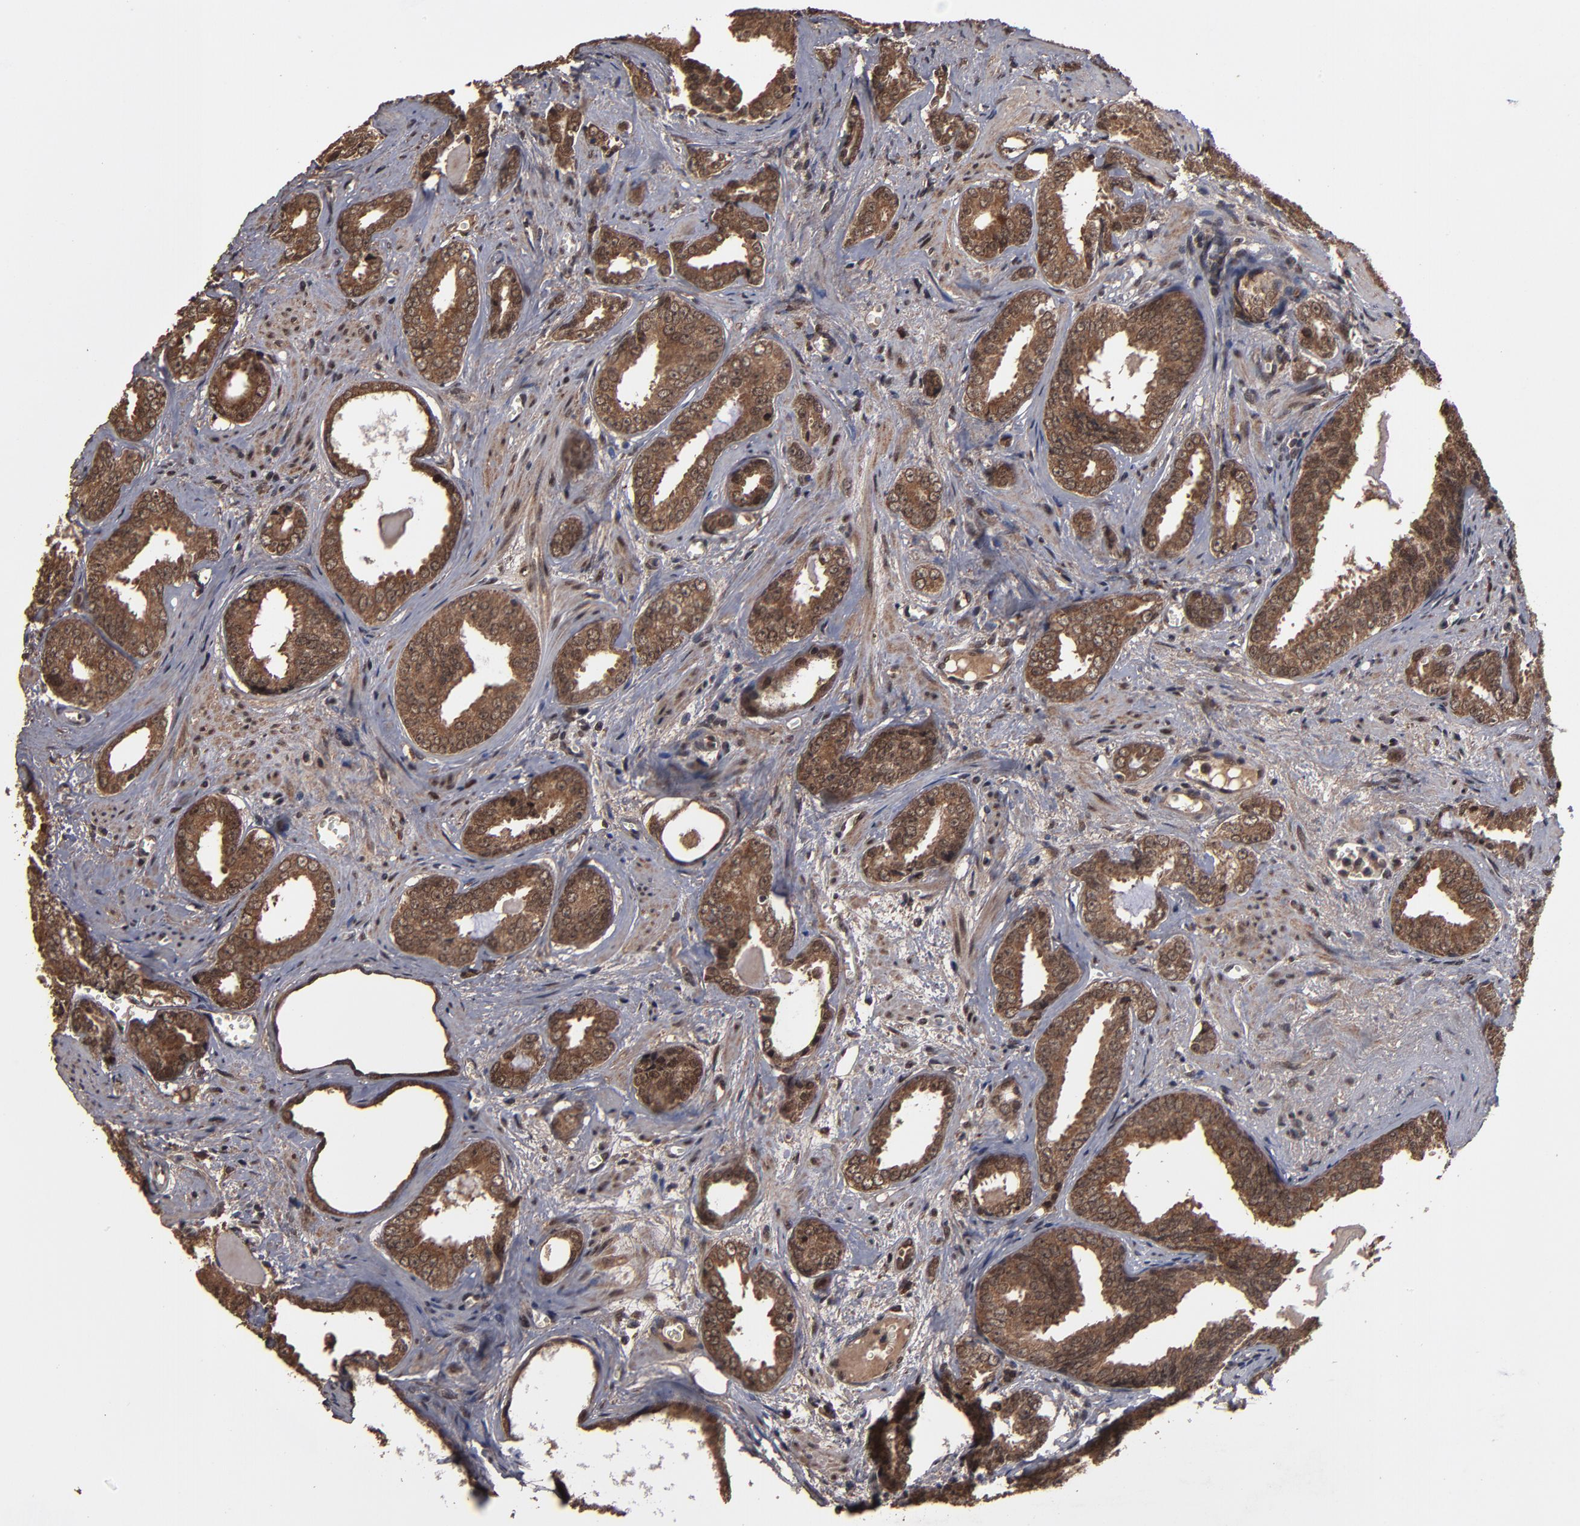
{"staining": {"intensity": "moderate", "quantity": ">75%", "location": "cytoplasmic/membranous,nuclear"}, "tissue": "prostate cancer", "cell_type": "Tumor cells", "image_type": "cancer", "snomed": [{"axis": "morphology", "description": "Adenocarcinoma, Medium grade"}, {"axis": "topography", "description": "Prostate"}], "caption": "Immunohistochemical staining of prostate cancer (medium-grade adenocarcinoma) demonstrates moderate cytoplasmic/membranous and nuclear protein expression in approximately >75% of tumor cells. Ihc stains the protein of interest in brown and the nuclei are stained blue.", "gene": "NXF2B", "patient": {"sex": "male", "age": 79}}